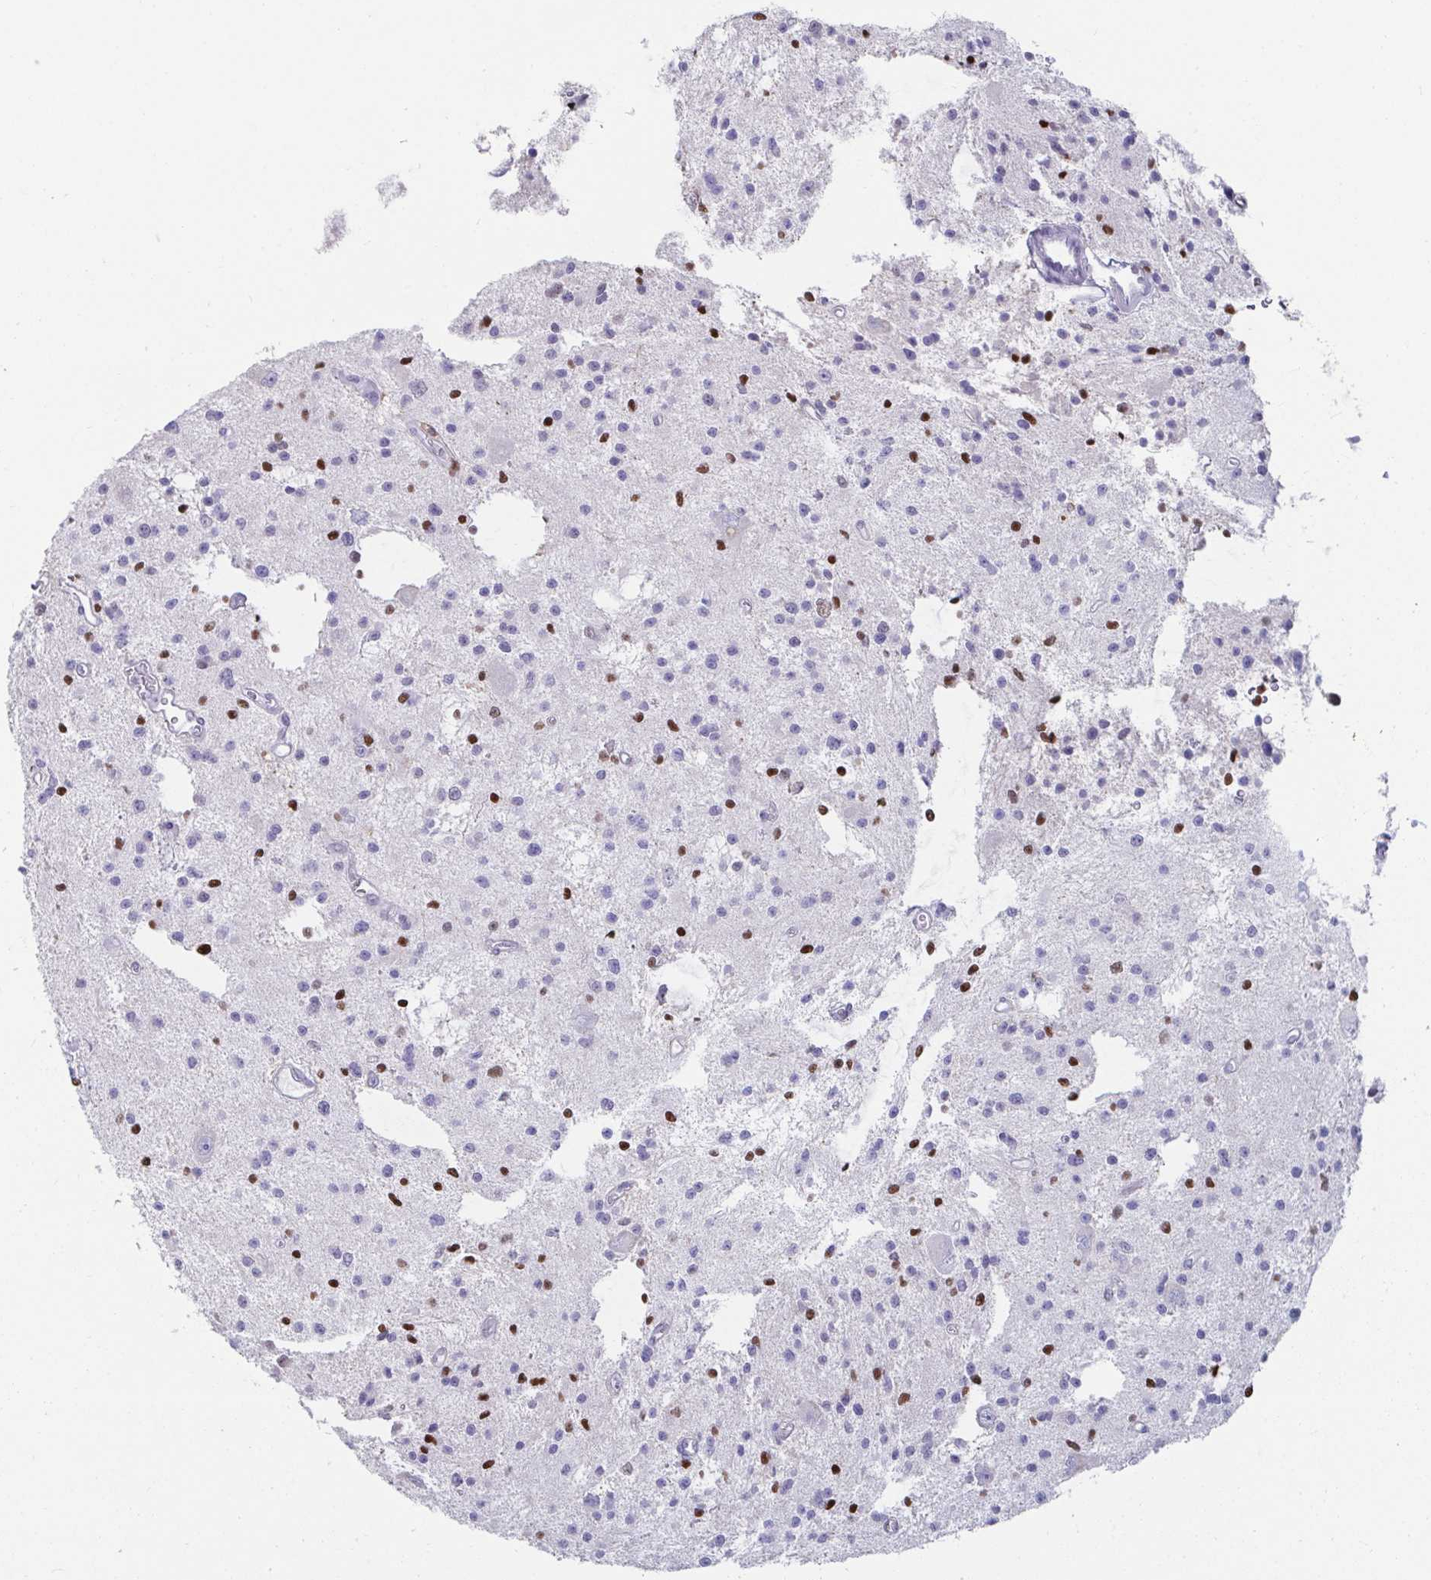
{"staining": {"intensity": "negative", "quantity": "none", "location": "none"}, "tissue": "glioma", "cell_type": "Tumor cells", "image_type": "cancer", "snomed": [{"axis": "morphology", "description": "Glioma, malignant, Low grade"}, {"axis": "topography", "description": "Brain"}], "caption": "Immunohistochemistry of human malignant low-grade glioma shows no positivity in tumor cells.", "gene": "ZNF586", "patient": {"sex": "male", "age": 43}}